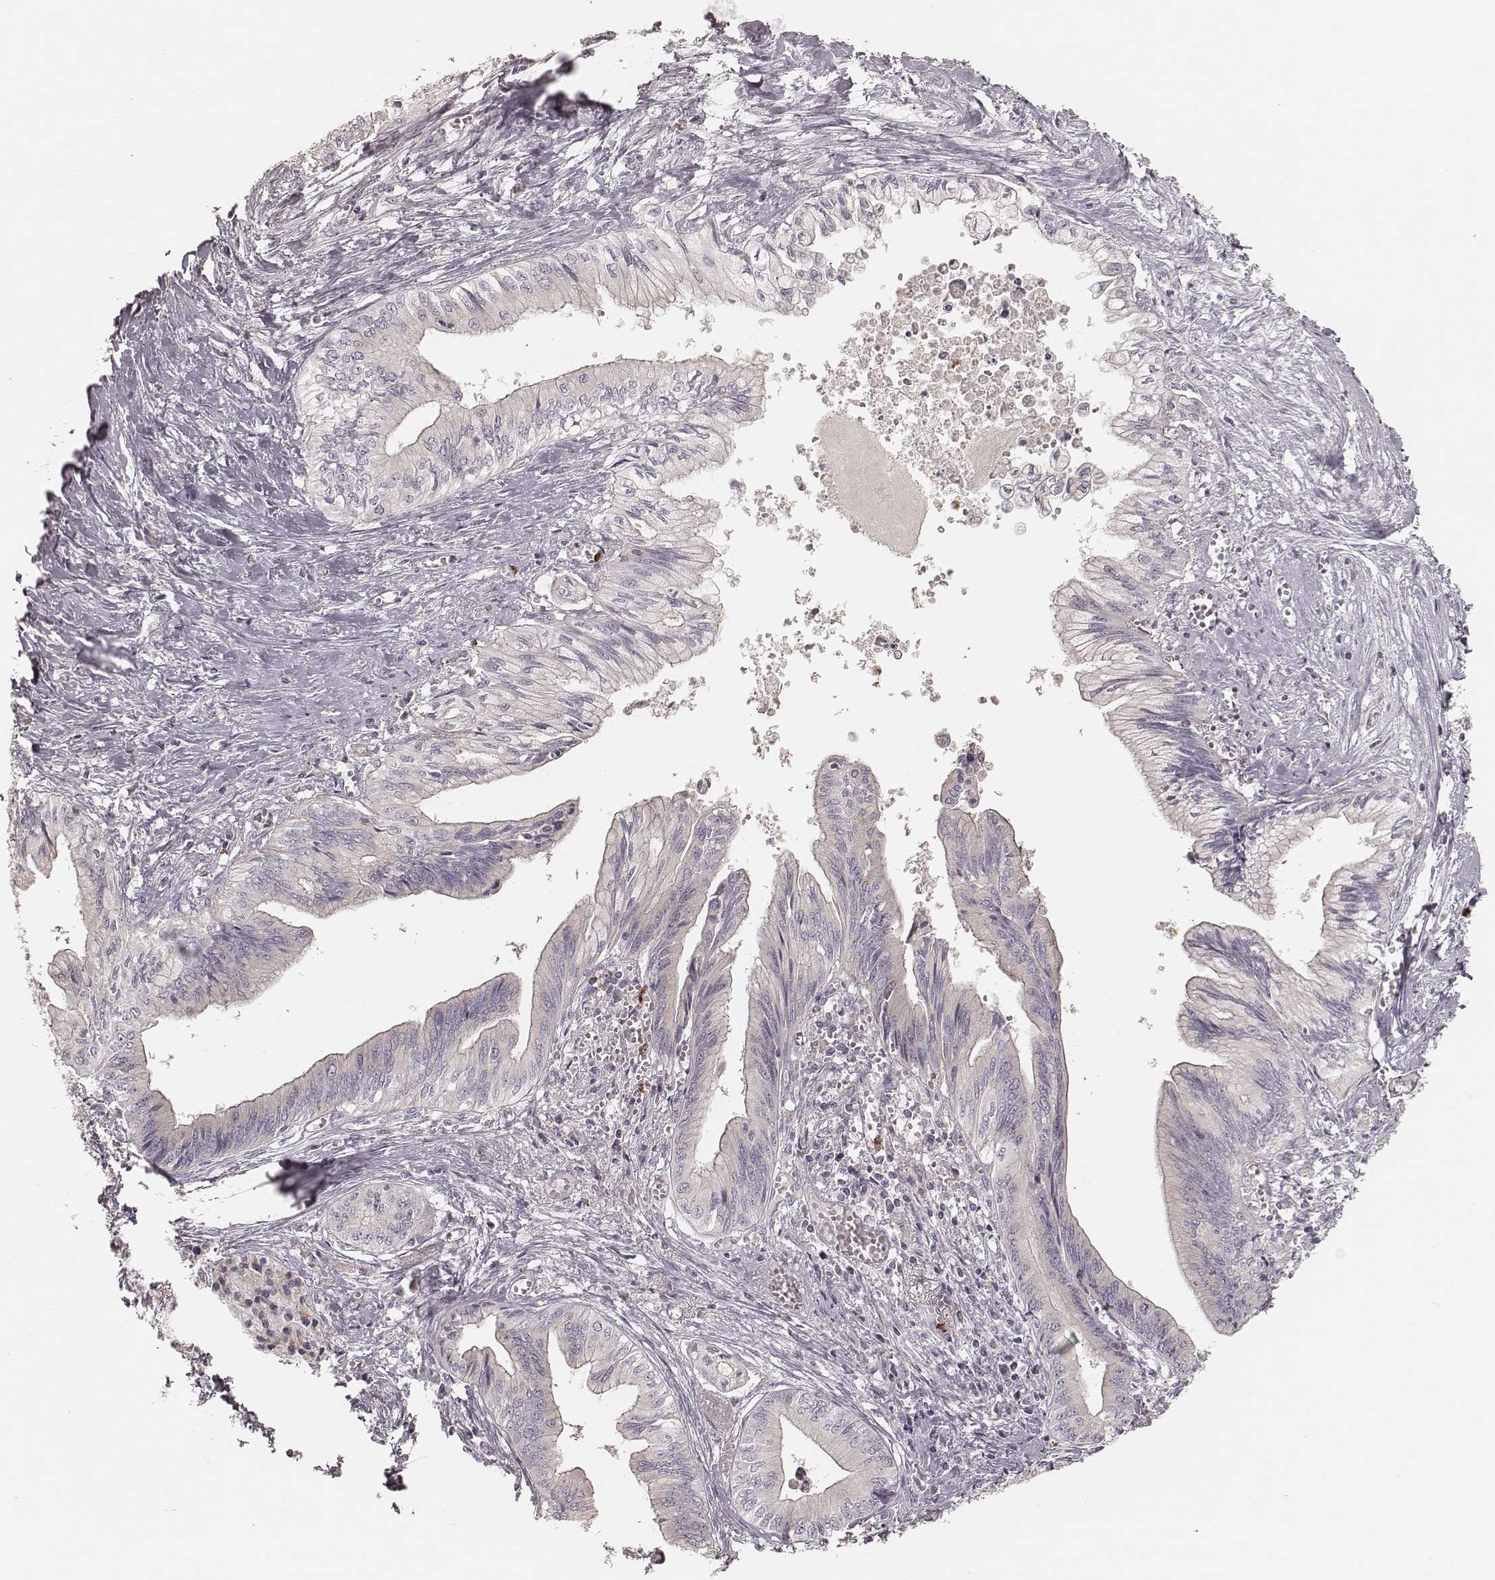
{"staining": {"intensity": "negative", "quantity": "none", "location": "none"}, "tissue": "pancreatic cancer", "cell_type": "Tumor cells", "image_type": "cancer", "snomed": [{"axis": "morphology", "description": "Adenocarcinoma, NOS"}, {"axis": "topography", "description": "Pancreas"}], "caption": "High power microscopy image of an immunohistochemistry (IHC) image of pancreatic adenocarcinoma, revealing no significant positivity in tumor cells.", "gene": "ABCA7", "patient": {"sex": "female", "age": 61}}